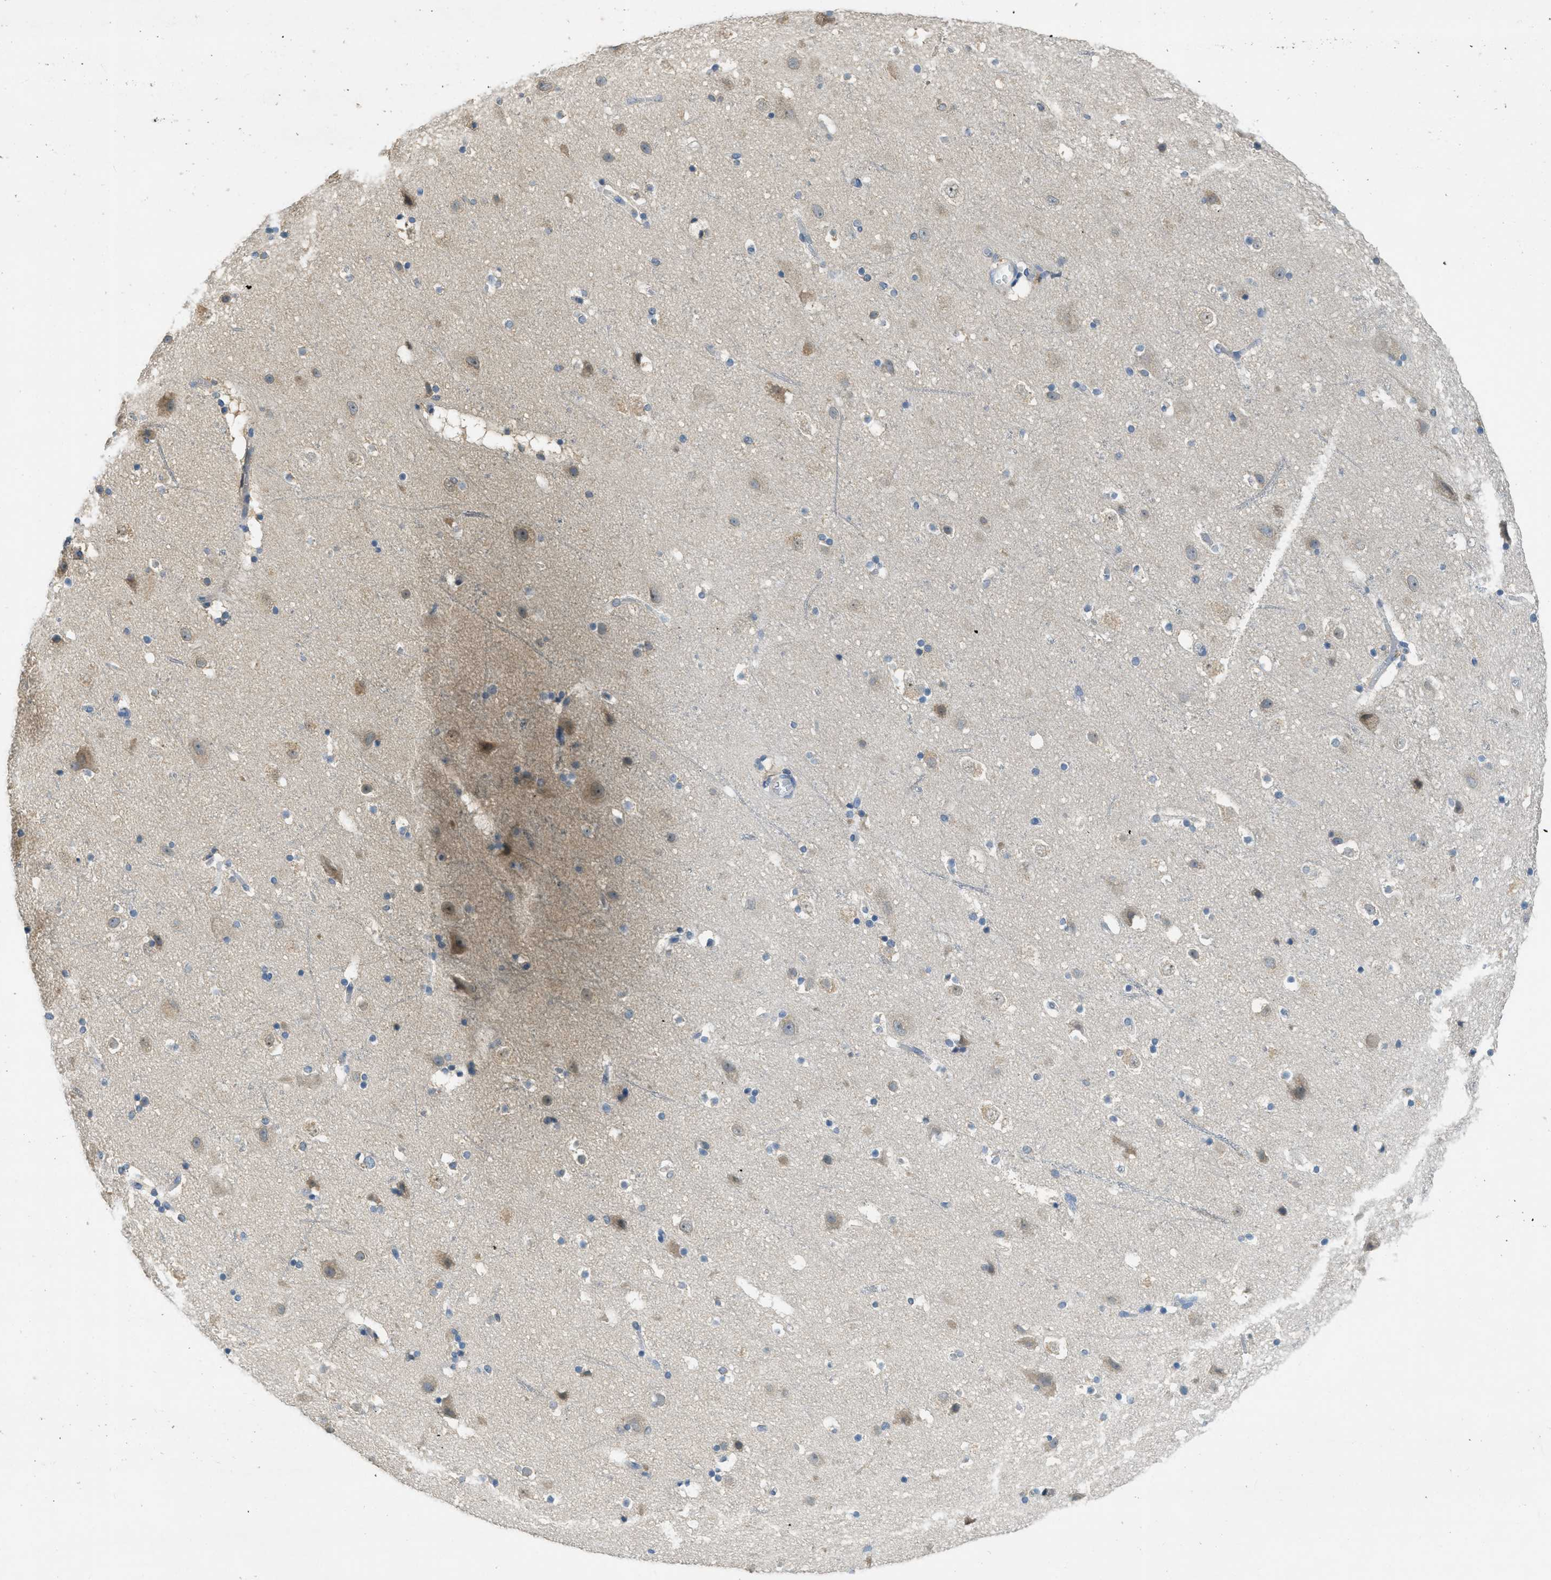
{"staining": {"intensity": "negative", "quantity": "none", "location": "none"}, "tissue": "cerebral cortex", "cell_type": "Endothelial cells", "image_type": "normal", "snomed": [{"axis": "morphology", "description": "Normal tissue, NOS"}, {"axis": "topography", "description": "Cerebral cortex"}], "caption": "DAB (3,3'-diaminobenzidine) immunohistochemical staining of benign human cerebral cortex demonstrates no significant expression in endothelial cells.", "gene": "MIS18A", "patient": {"sex": "male", "age": 45}}